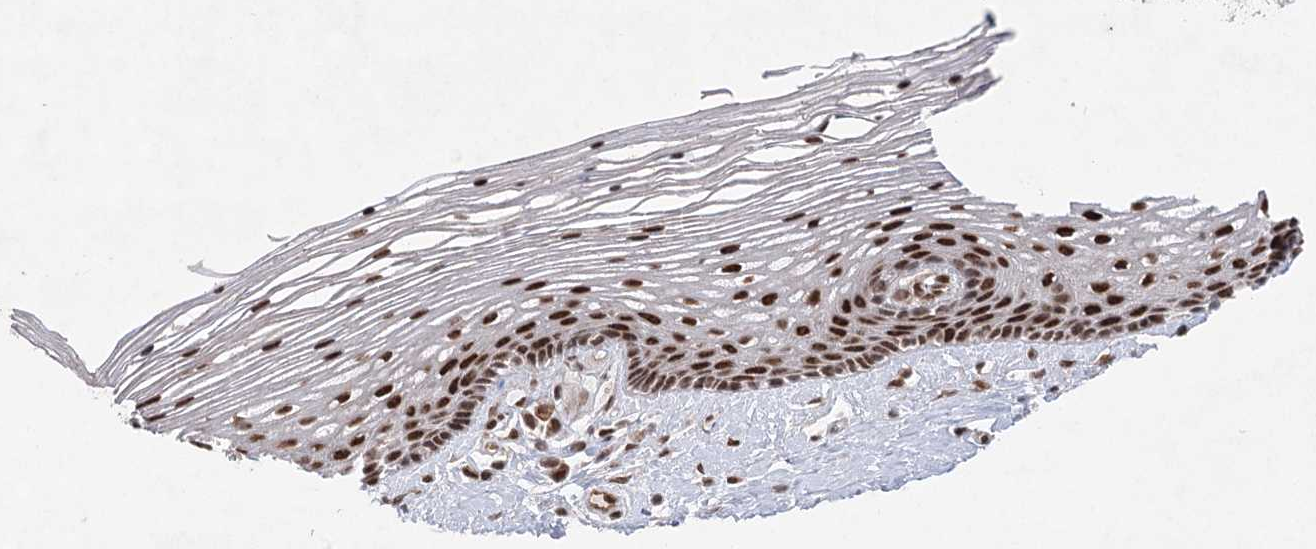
{"staining": {"intensity": "strong", "quantity": ">75%", "location": "nuclear"}, "tissue": "vagina", "cell_type": "Squamous epithelial cells", "image_type": "normal", "snomed": [{"axis": "morphology", "description": "Normal tissue, NOS"}, {"axis": "topography", "description": "Vagina"}], "caption": "Protein staining of normal vagina shows strong nuclear expression in approximately >75% of squamous epithelial cells. Immunohistochemistry (ihc) stains the protein of interest in brown and the nuclei are stained blue.", "gene": "ZCCHC8", "patient": {"sex": "female", "age": 46}}